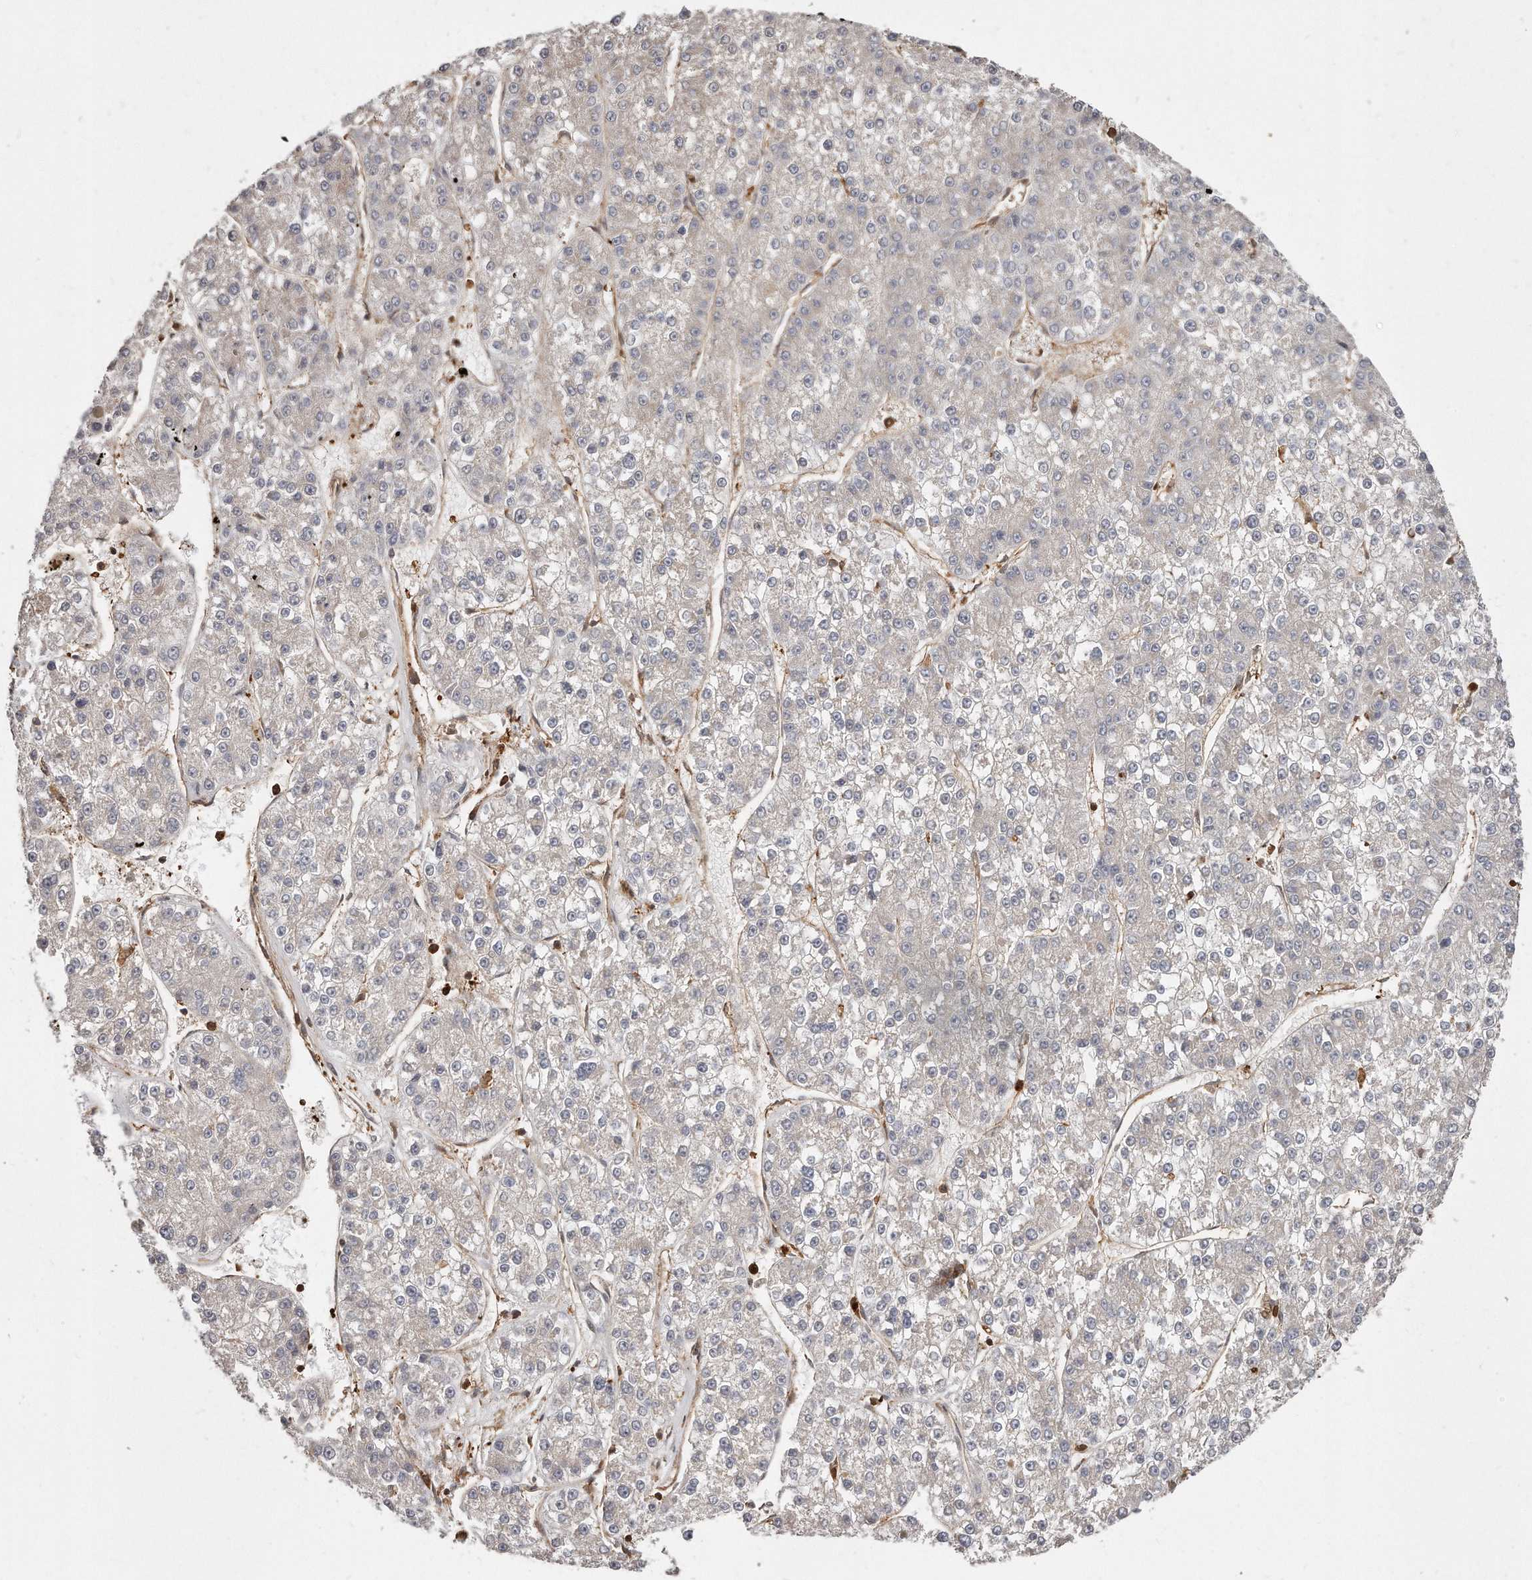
{"staining": {"intensity": "negative", "quantity": "none", "location": "none"}, "tissue": "liver cancer", "cell_type": "Tumor cells", "image_type": "cancer", "snomed": [{"axis": "morphology", "description": "Carcinoma, Hepatocellular, NOS"}, {"axis": "topography", "description": "Liver"}], "caption": "IHC of liver cancer (hepatocellular carcinoma) exhibits no staining in tumor cells.", "gene": "CAP1", "patient": {"sex": "female", "age": 73}}